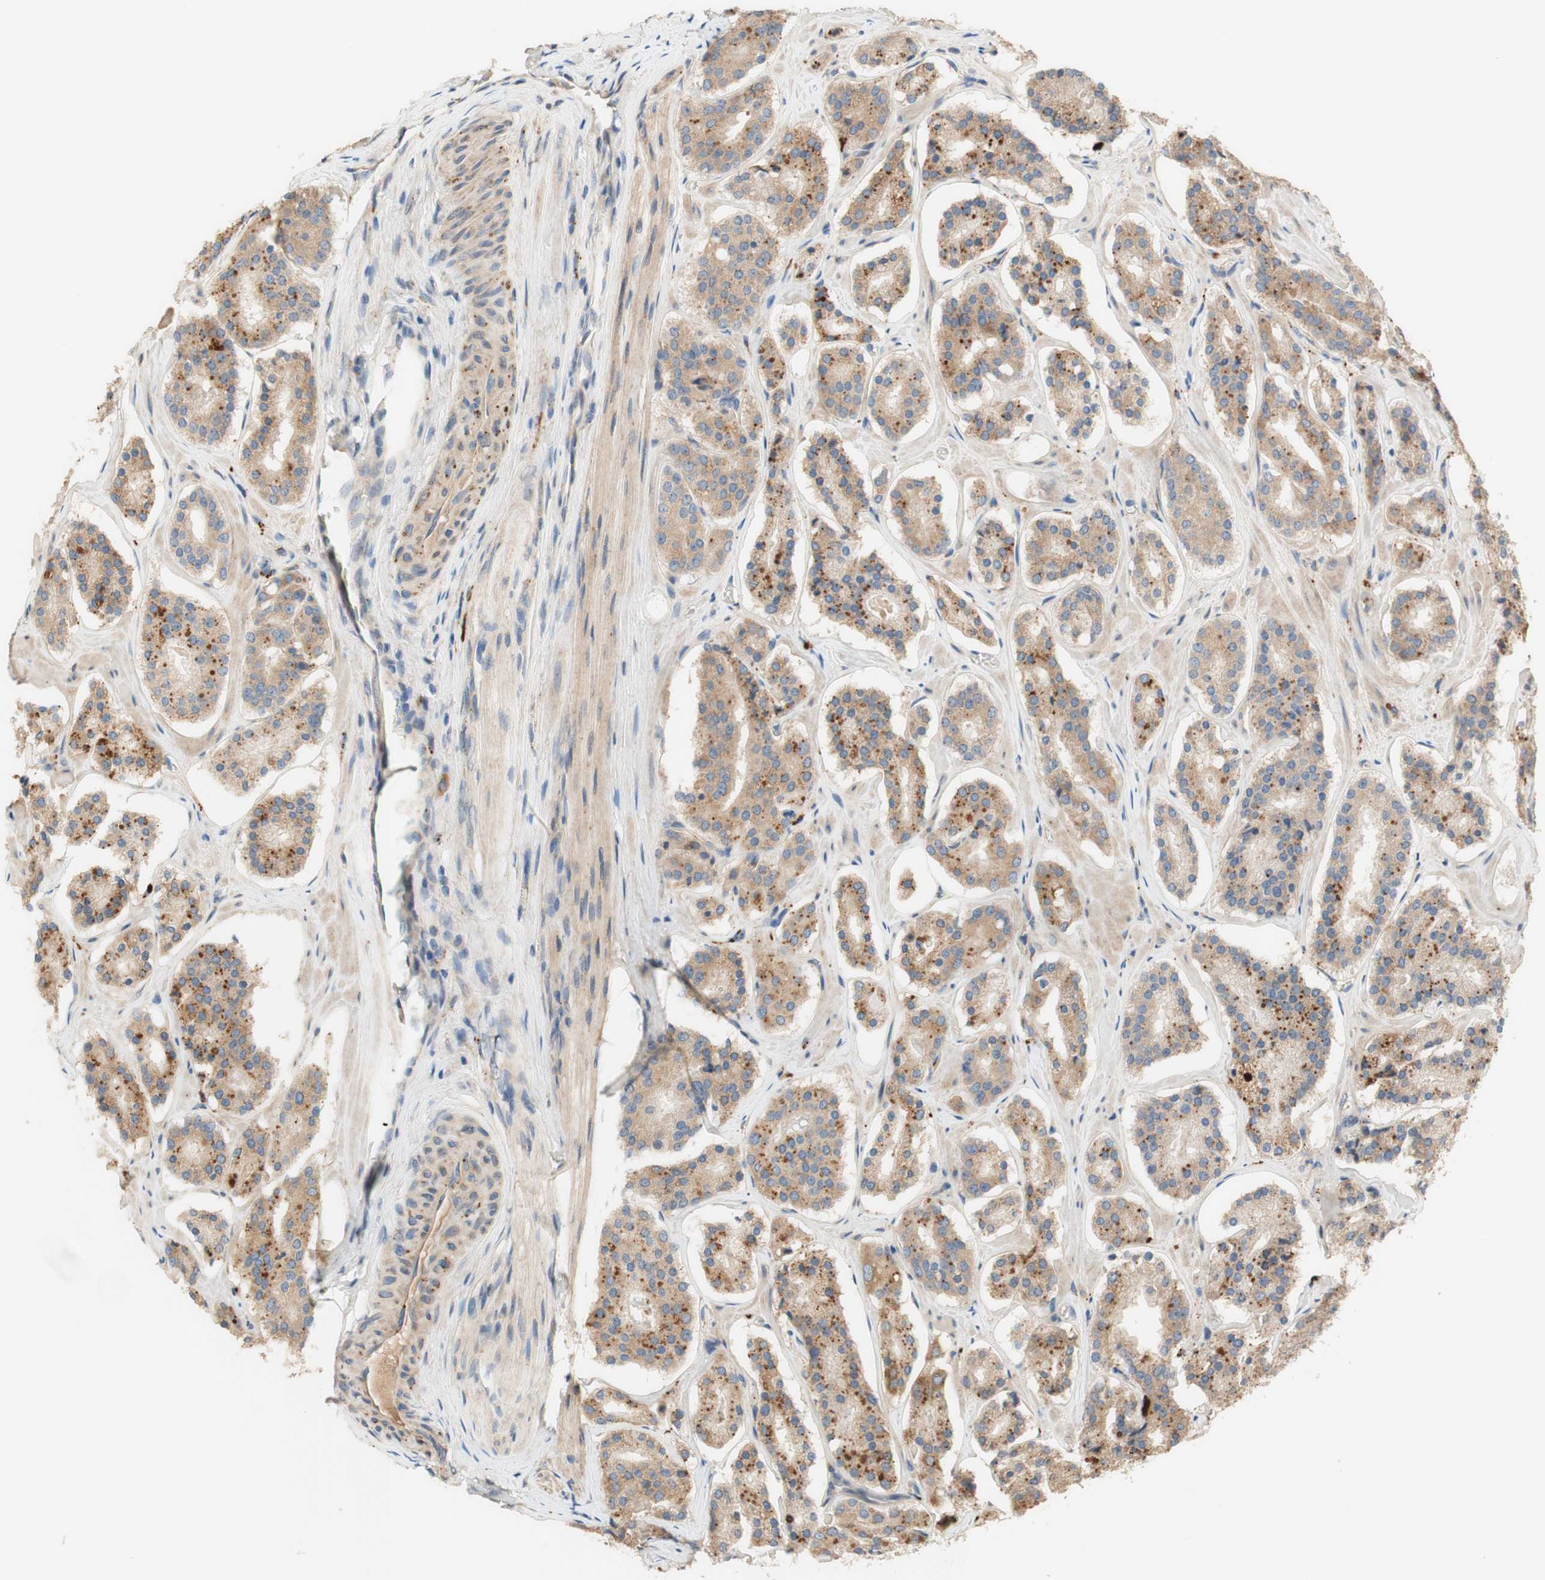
{"staining": {"intensity": "weak", "quantity": ">75%", "location": "cytoplasmic/membranous"}, "tissue": "prostate cancer", "cell_type": "Tumor cells", "image_type": "cancer", "snomed": [{"axis": "morphology", "description": "Adenocarcinoma, High grade"}, {"axis": "topography", "description": "Prostate"}], "caption": "Protein staining by IHC reveals weak cytoplasmic/membranous expression in about >75% of tumor cells in high-grade adenocarcinoma (prostate). The staining was performed using DAB to visualize the protein expression in brown, while the nuclei were stained in blue with hematoxylin (Magnification: 20x).", "gene": "PTPN21", "patient": {"sex": "male", "age": 60}}